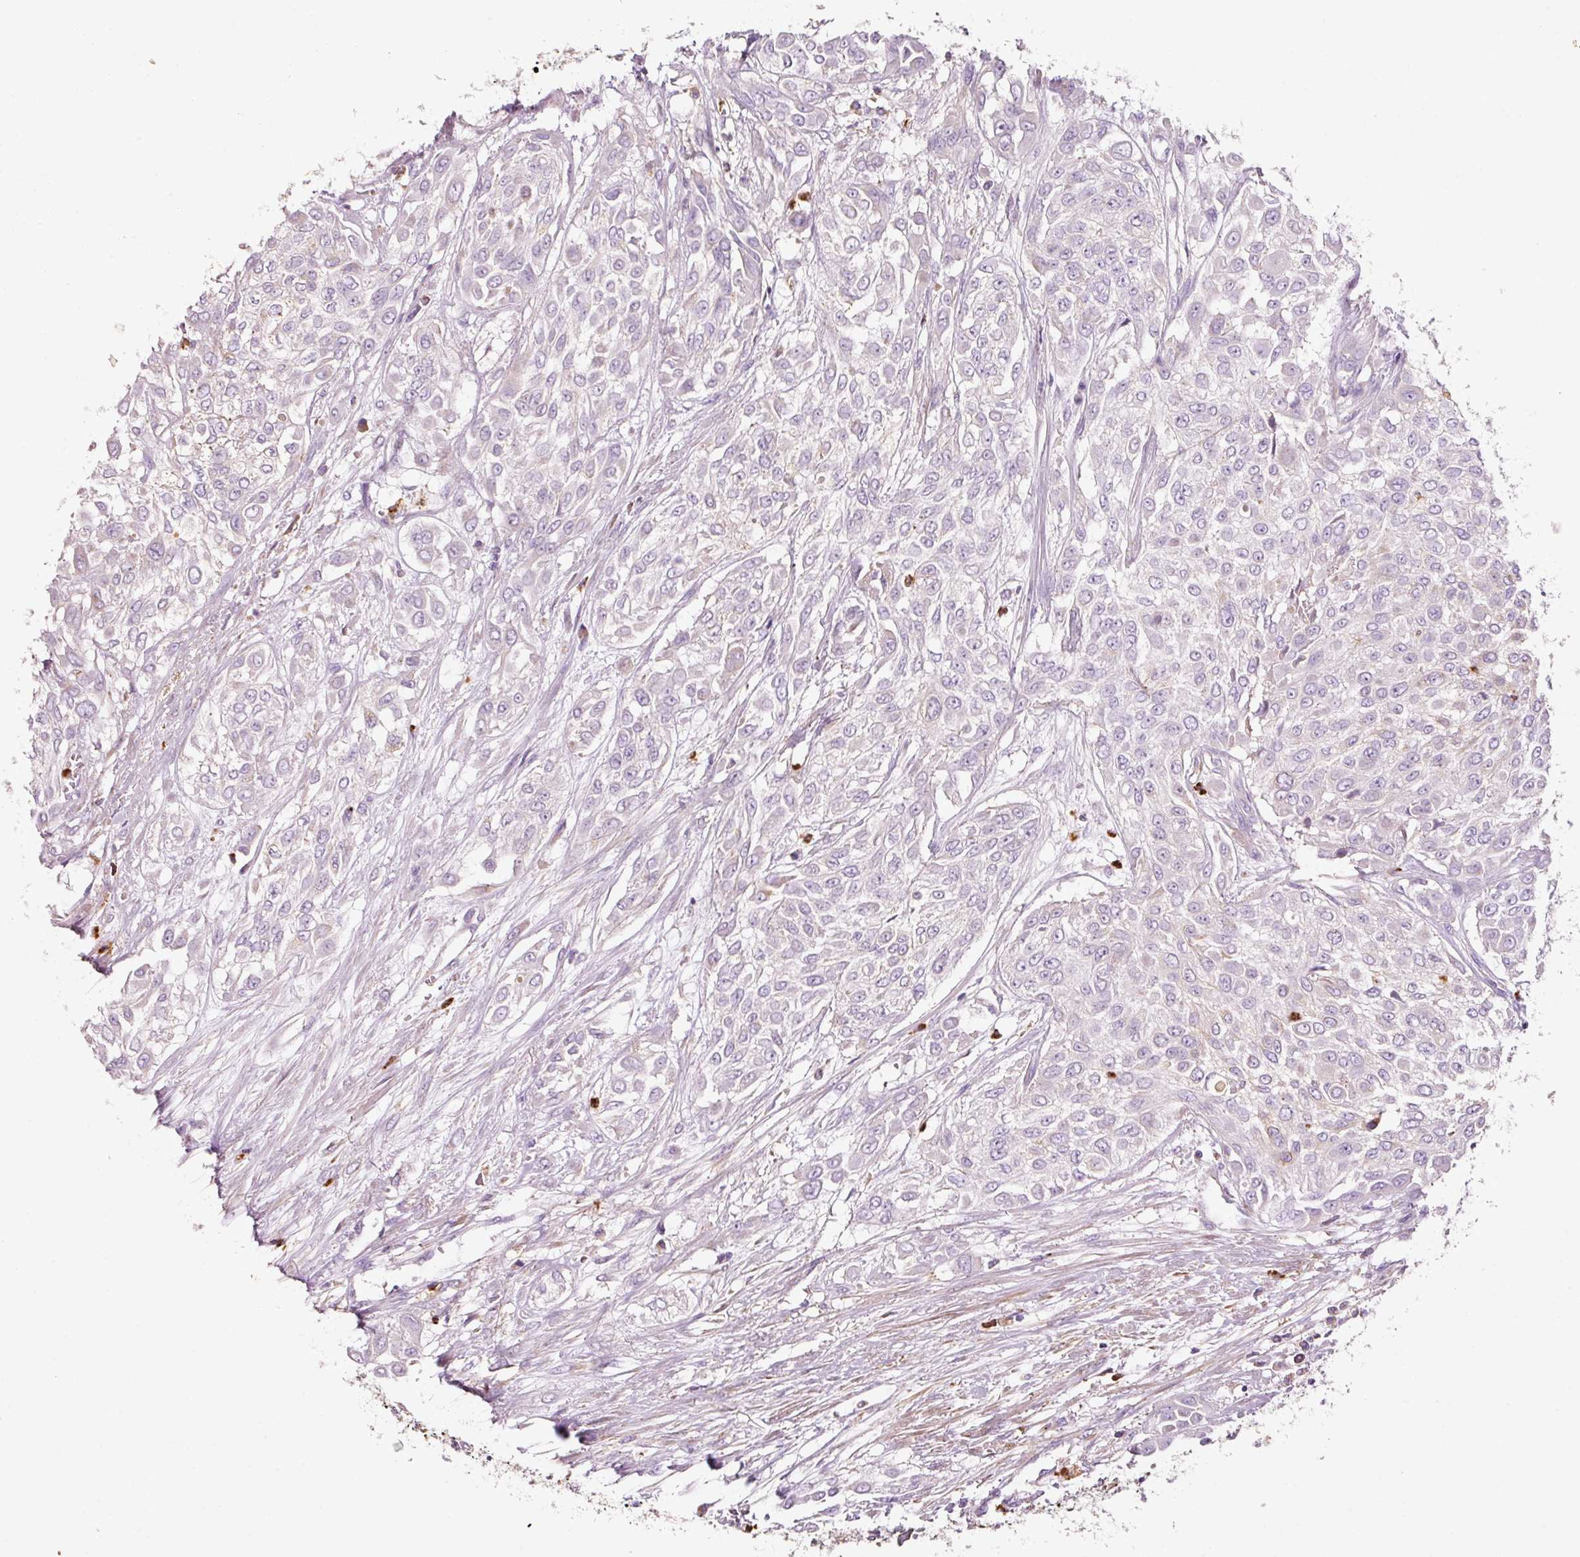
{"staining": {"intensity": "negative", "quantity": "none", "location": "none"}, "tissue": "urothelial cancer", "cell_type": "Tumor cells", "image_type": "cancer", "snomed": [{"axis": "morphology", "description": "Urothelial carcinoma, High grade"}, {"axis": "topography", "description": "Urinary bladder"}], "caption": "DAB immunohistochemical staining of human urothelial cancer reveals no significant expression in tumor cells.", "gene": "TMC8", "patient": {"sex": "male", "age": 57}}